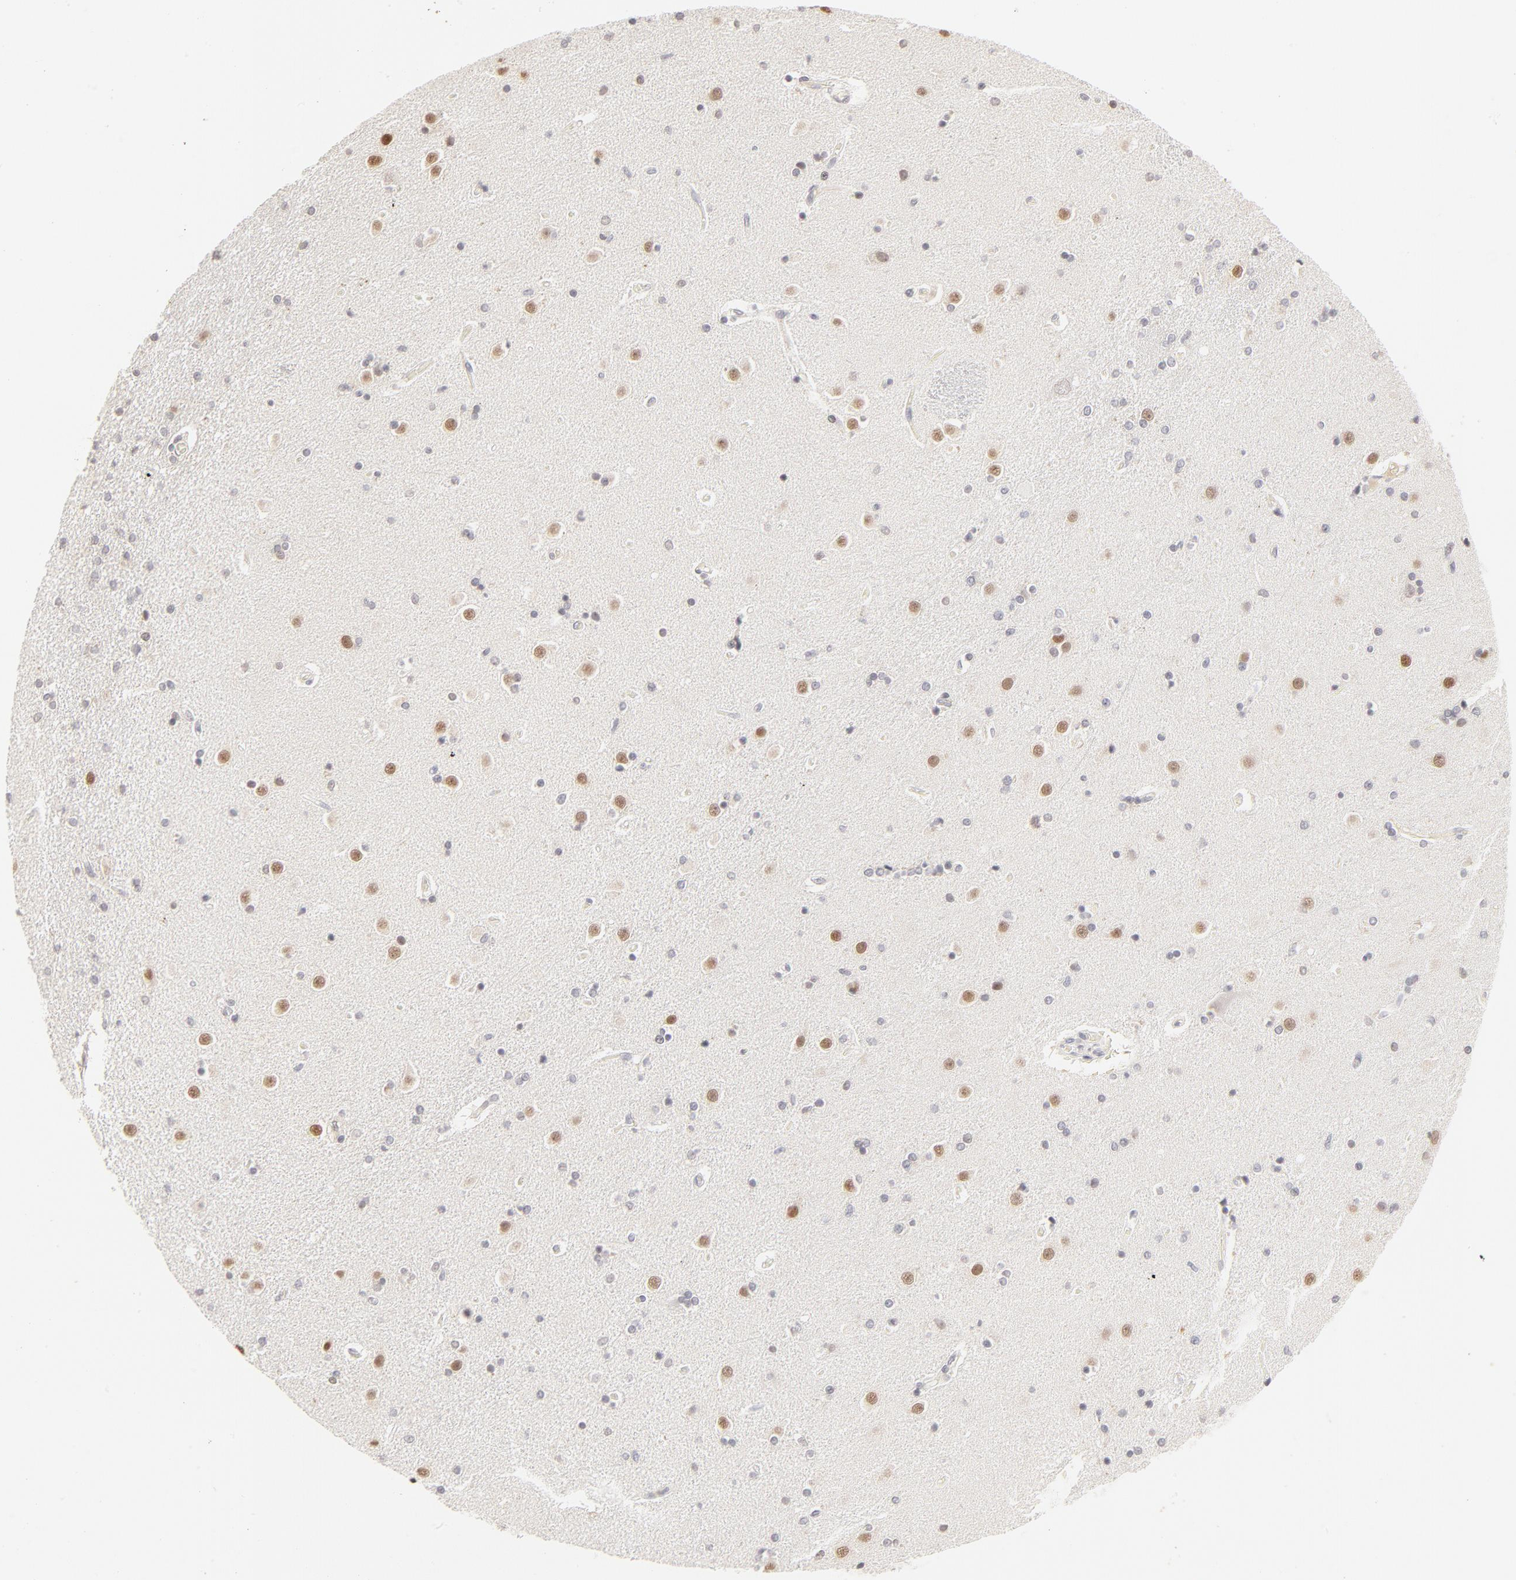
{"staining": {"intensity": "moderate", "quantity": "25%-75%", "location": "nuclear"}, "tissue": "caudate", "cell_type": "Glial cells", "image_type": "normal", "snomed": [{"axis": "morphology", "description": "Normal tissue, NOS"}, {"axis": "topography", "description": "Lateral ventricle wall"}], "caption": "Caudate stained for a protein (brown) shows moderate nuclear positive staining in approximately 25%-75% of glial cells.", "gene": "PBX1", "patient": {"sex": "female", "age": 54}}